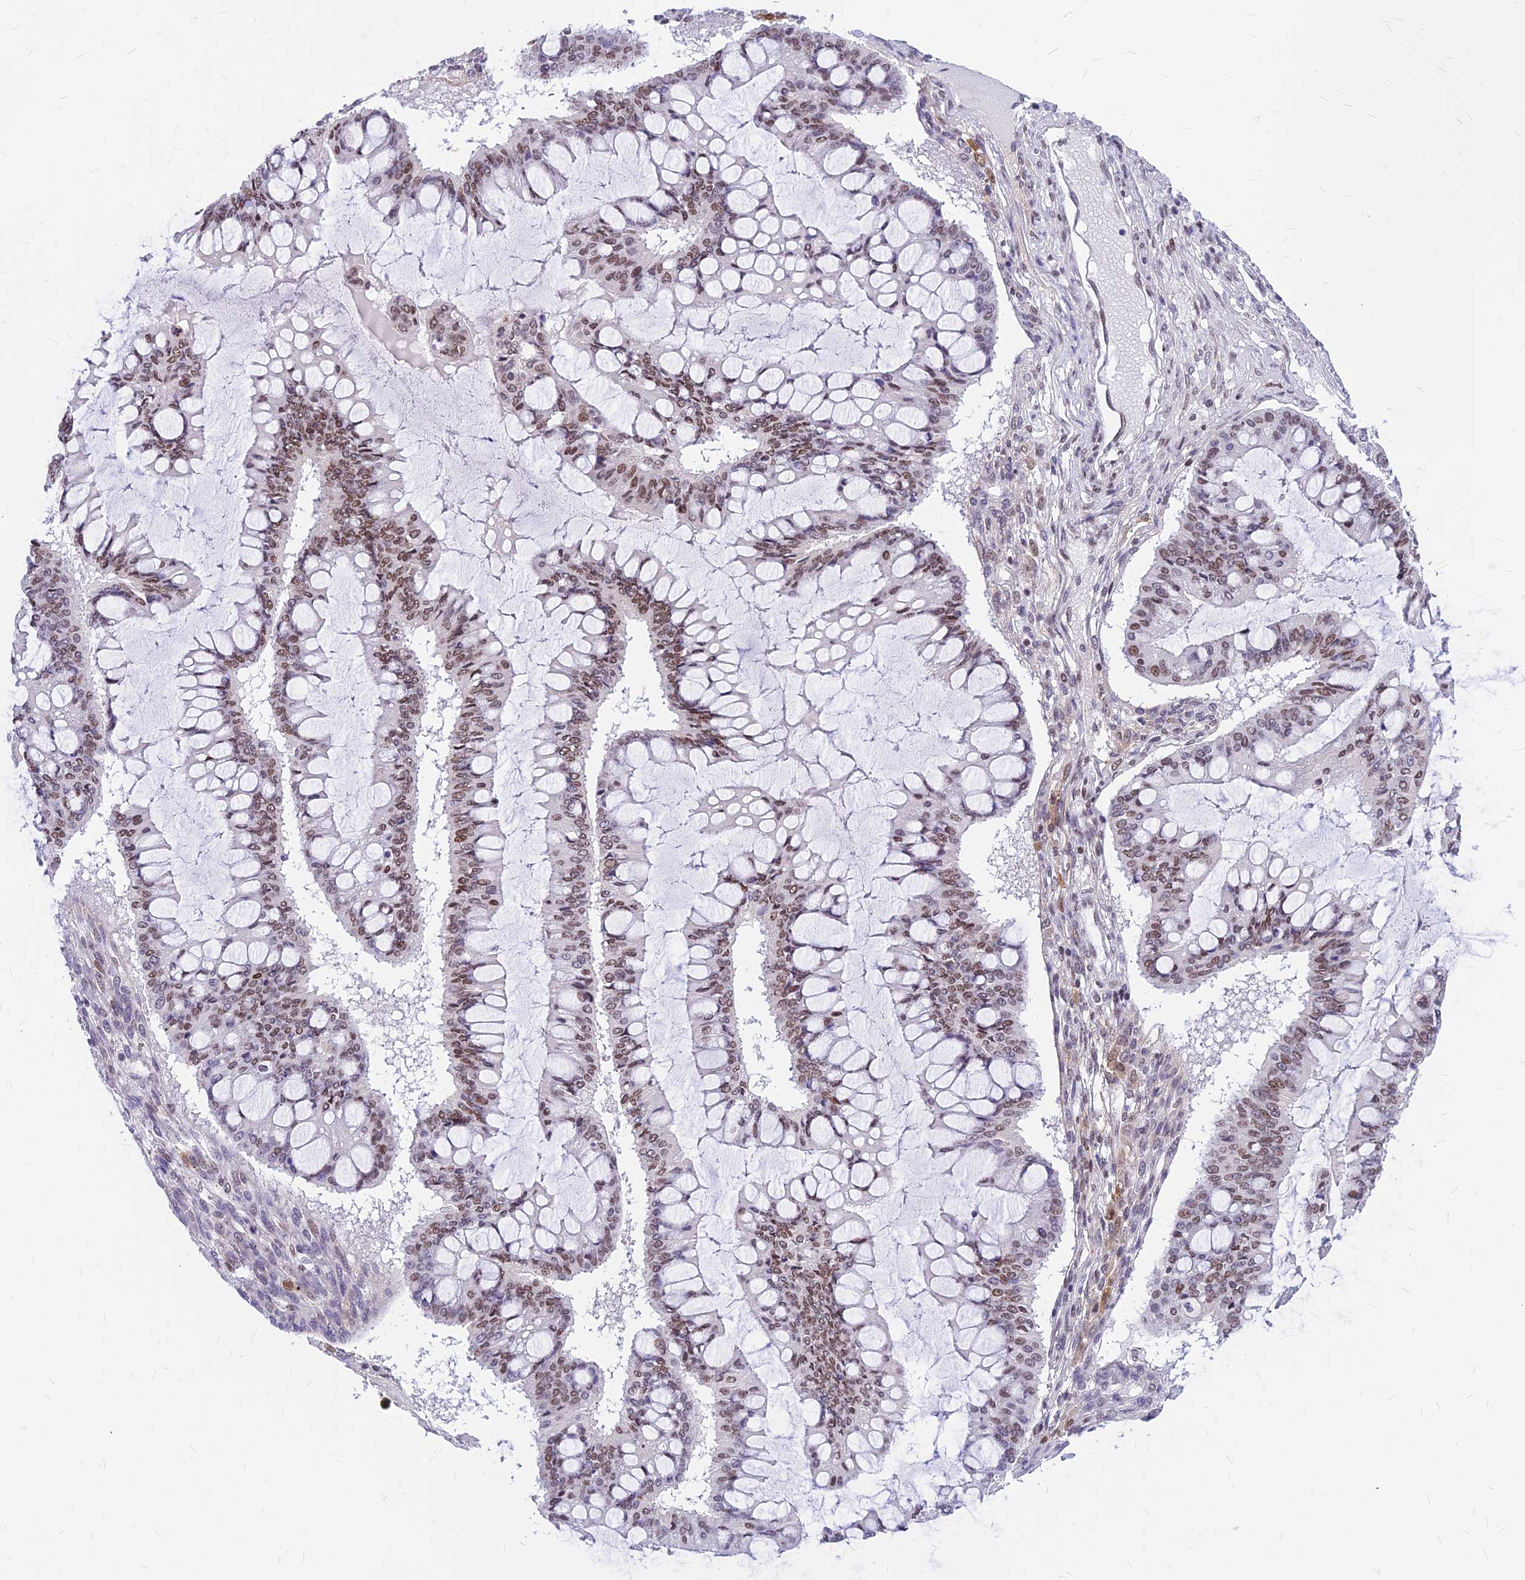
{"staining": {"intensity": "moderate", "quantity": ">75%", "location": "nuclear"}, "tissue": "ovarian cancer", "cell_type": "Tumor cells", "image_type": "cancer", "snomed": [{"axis": "morphology", "description": "Cystadenocarcinoma, mucinous, NOS"}, {"axis": "topography", "description": "Ovary"}], "caption": "Moderate nuclear protein expression is appreciated in about >75% of tumor cells in ovarian cancer.", "gene": "KCTD13", "patient": {"sex": "female", "age": 73}}